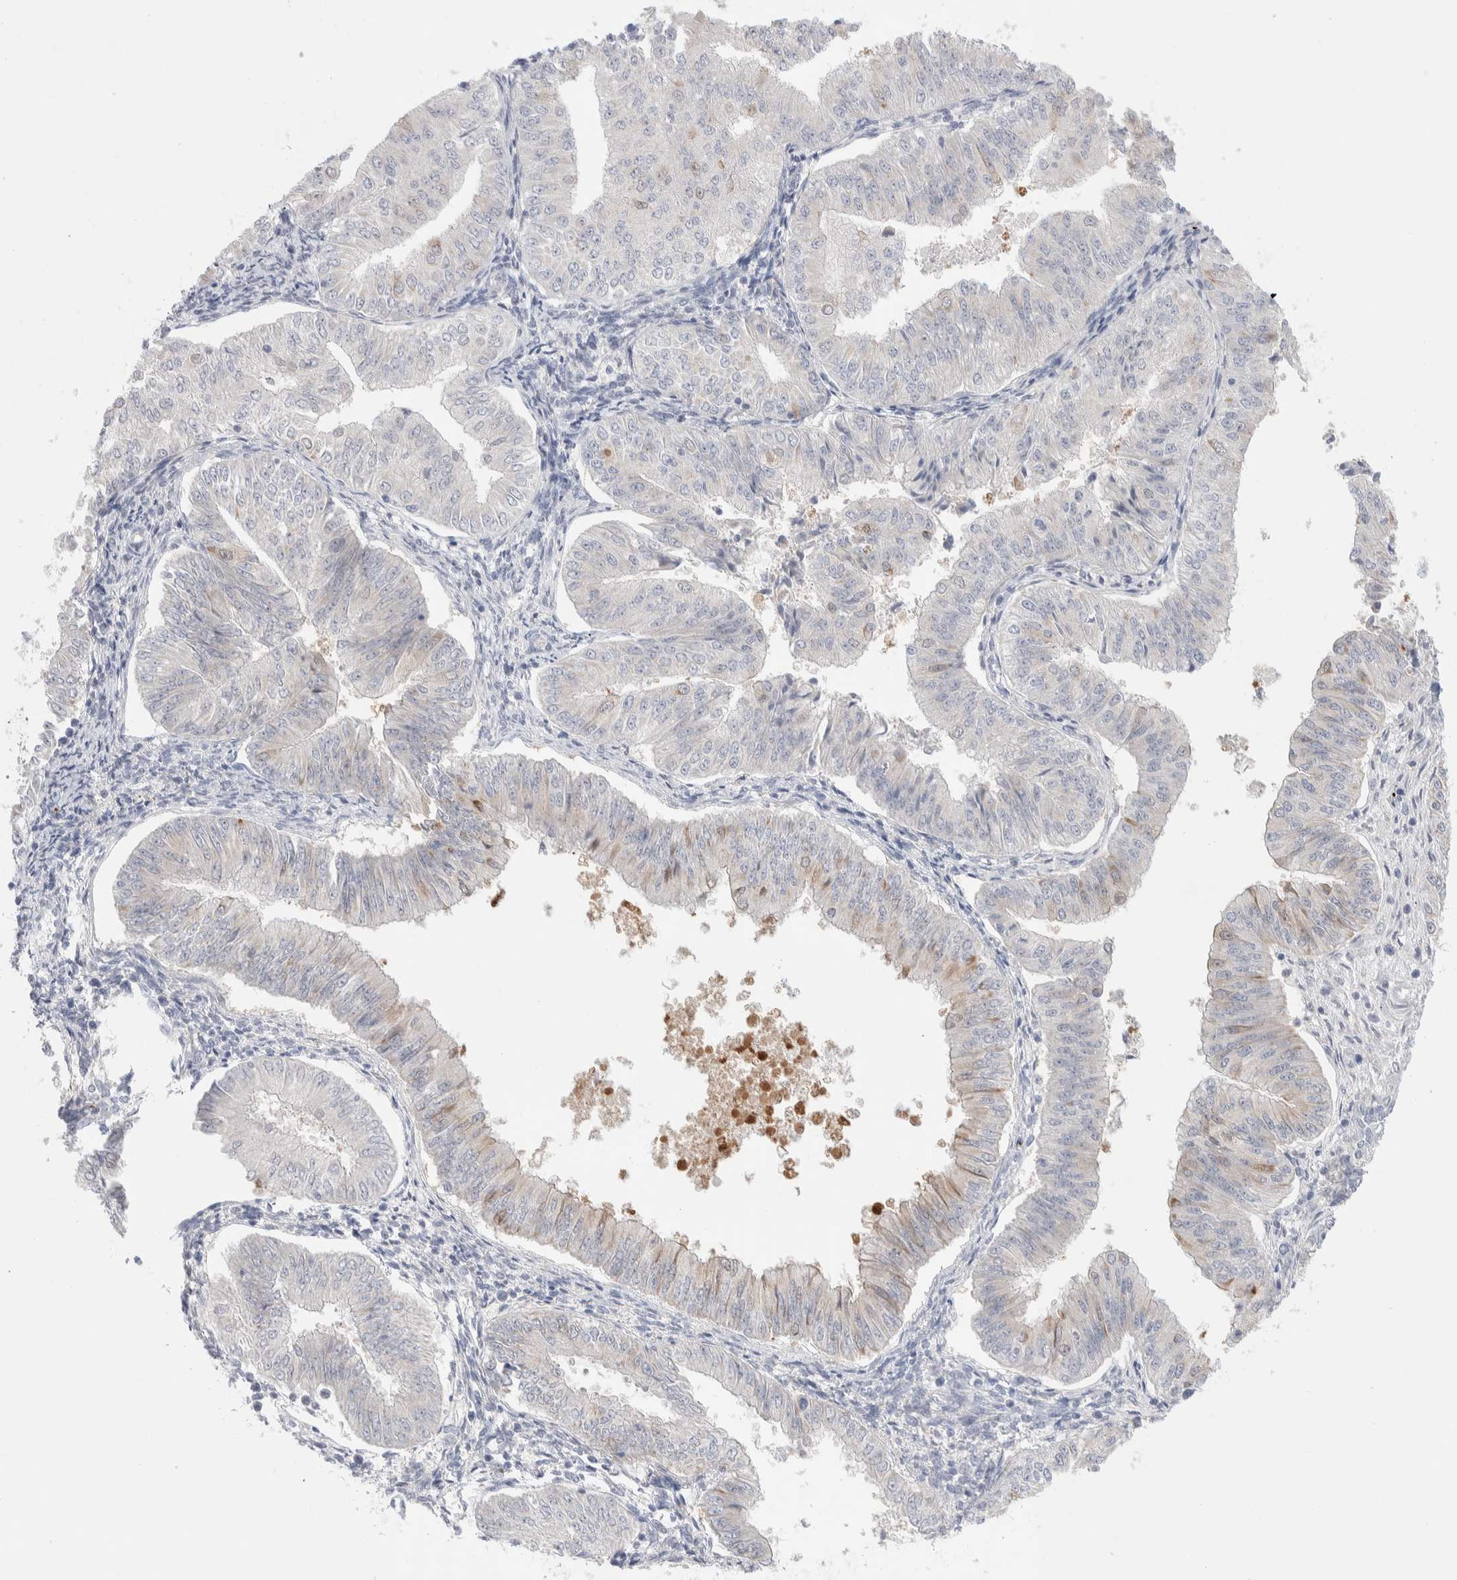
{"staining": {"intensity": "weak", "quantity": "<25%", "location": "cytoplasmic/membranous"}, "tissue": "endometrial cancer", "cell_type": "Tumor cells", "image_type": "cancer", "snomed": [{"axis": "morphology", "description": "Normal tissue, NOS"}, {"axis": "morphology", "description": "Adenocarcinoma, NOS"}, {"axis": "topography", "description": "Endometrium"}], "caption": "Histopathology image shows no significant protein positivity in tumor cells of endometrial adenocarcinoma. Brightfield microscopy of immunohistochemistry stained with DAB (brown) and hematoxylin (blue), captured at high magnification.", "gene": "C1orf112", "patient": {"sex": "female", "age": 53}}